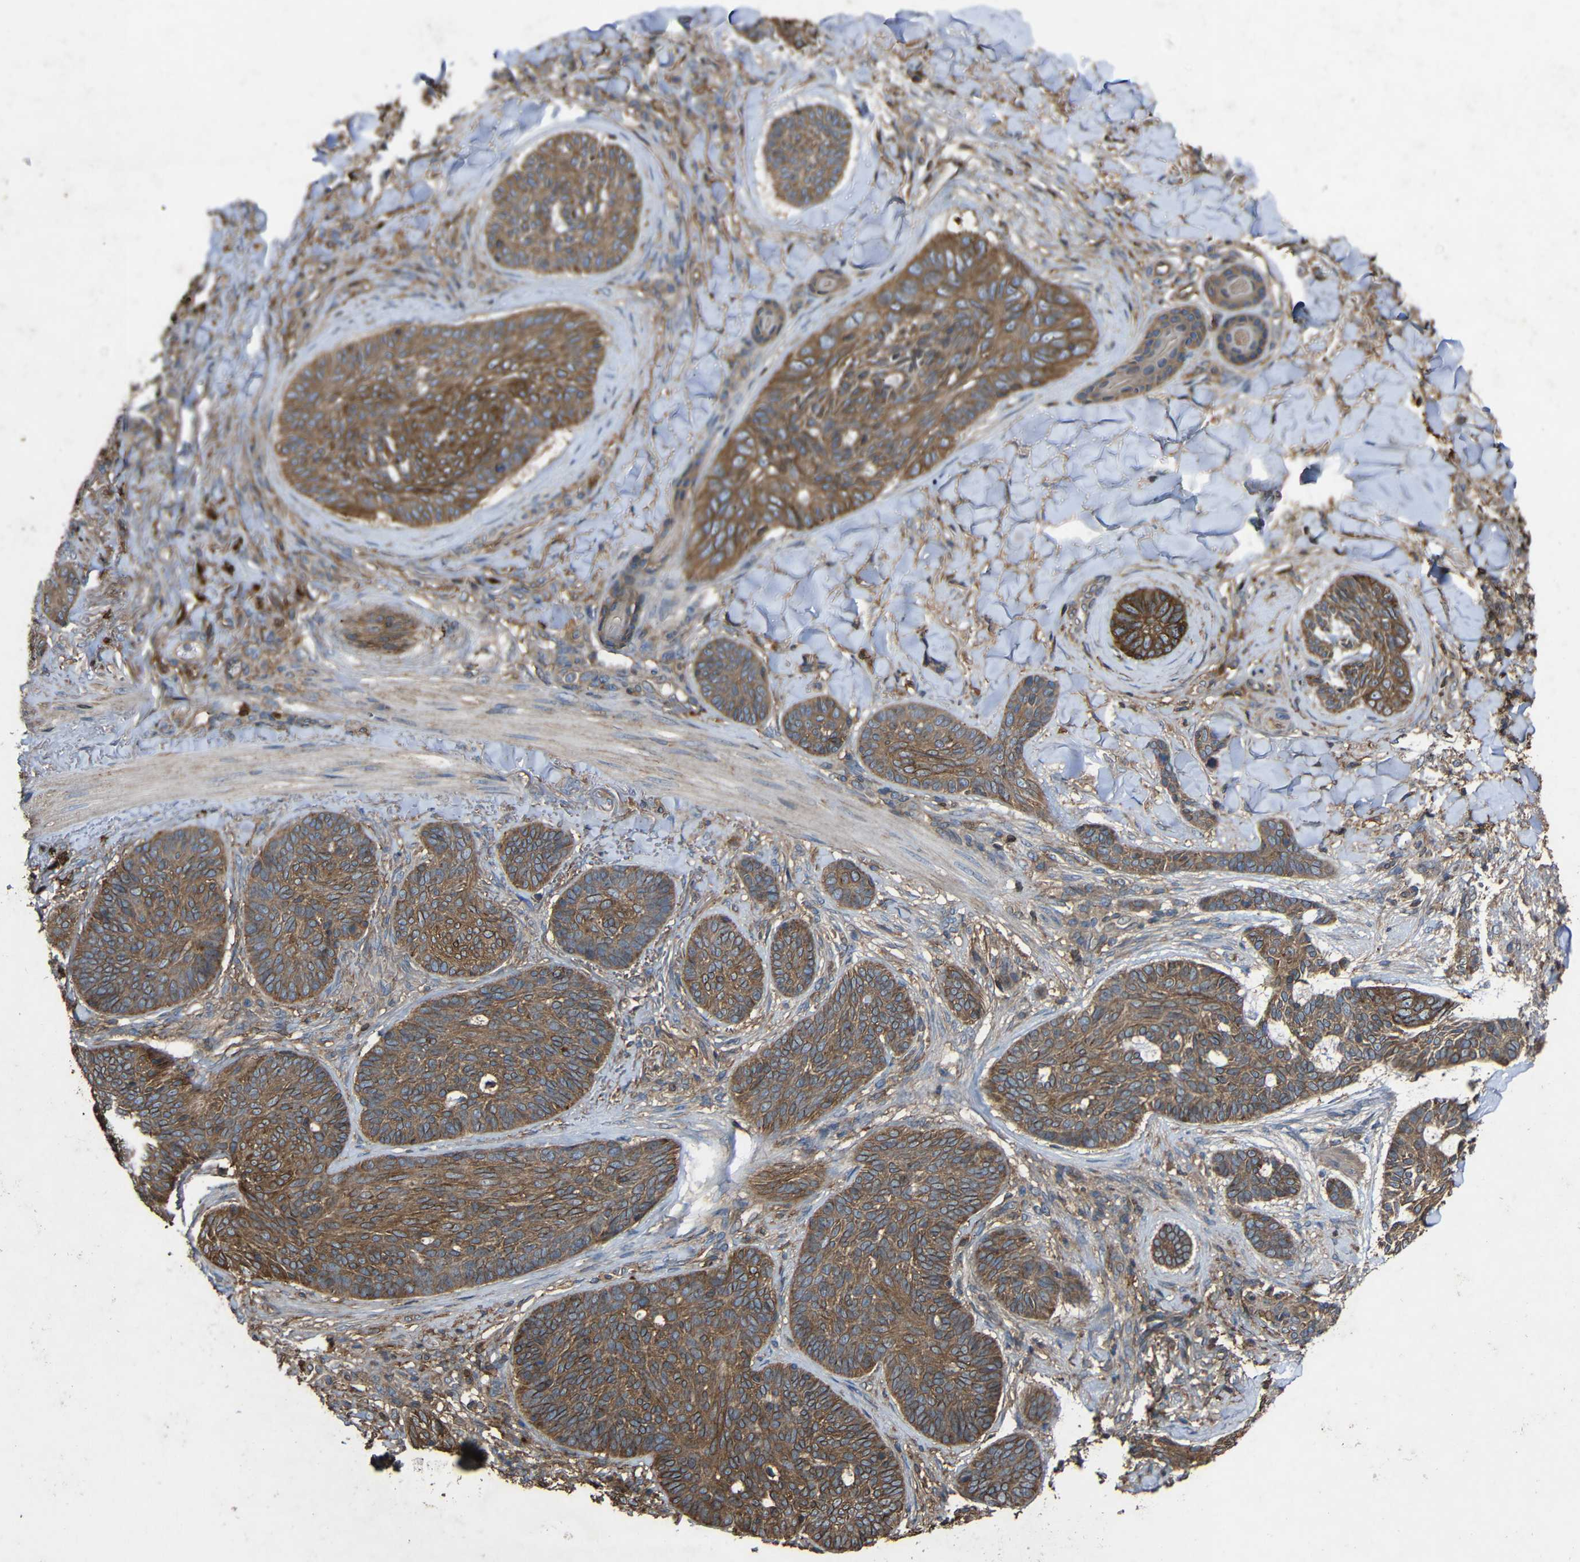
{"staining": {"intensity": "moderate", "quantity": ">75%", "location": "cytoplasmic/membranous"}, "tissue": "skin cancer", "cell_type": "Tumor cells", "image_type": "cancer", "snomed": [{"axis": "morphology", "description": "Basal cell carcinoma"}, {"axis": "topography", "description": "Skin"}], "caption": "A brown stain shows moderate cytoplasmic/membranous expression of a protein in human skin cancer (basal cell carcinoma) tumor cells.", "gene": "TREM2", "patient": {"sex": "male", "age": 43}}